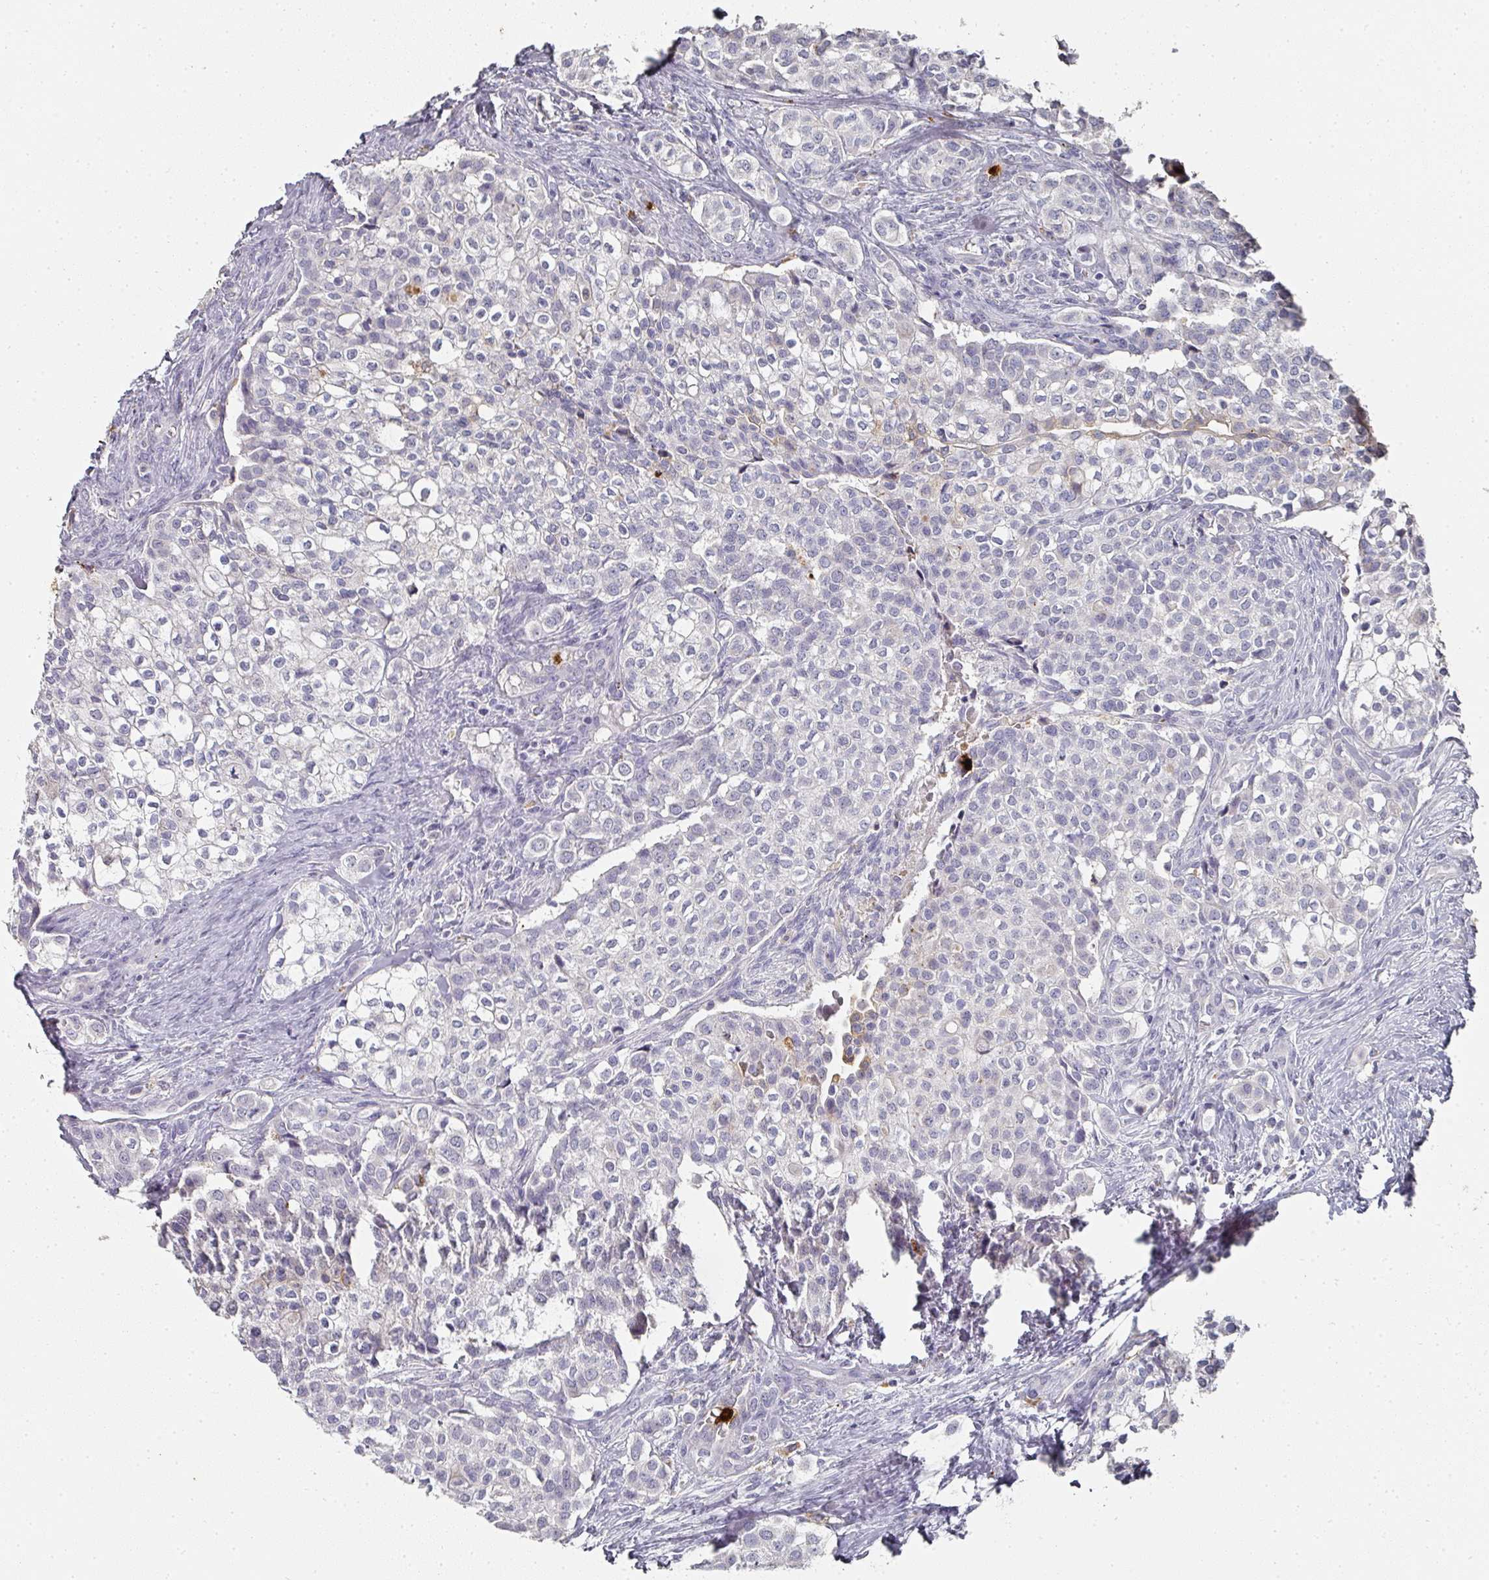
{"staining": {"intensity": "negative", "quantity": "none", "location": "none"}, "tissue": "head and neck cancer", "cell_type": "Tumor cells", "image_type": "cancer", "snomed": [{"axis": "morphology", "description": "Adenocarcinoma, NOS"}, {"axis": "topography", "description": "Head-Neck"}], "caption": "There is no significant positivity in tumor cells of head and neck cancer (adenocarcinoma).", "gene": "CAMP", "patient": {"sex": "male", "age": 81}}